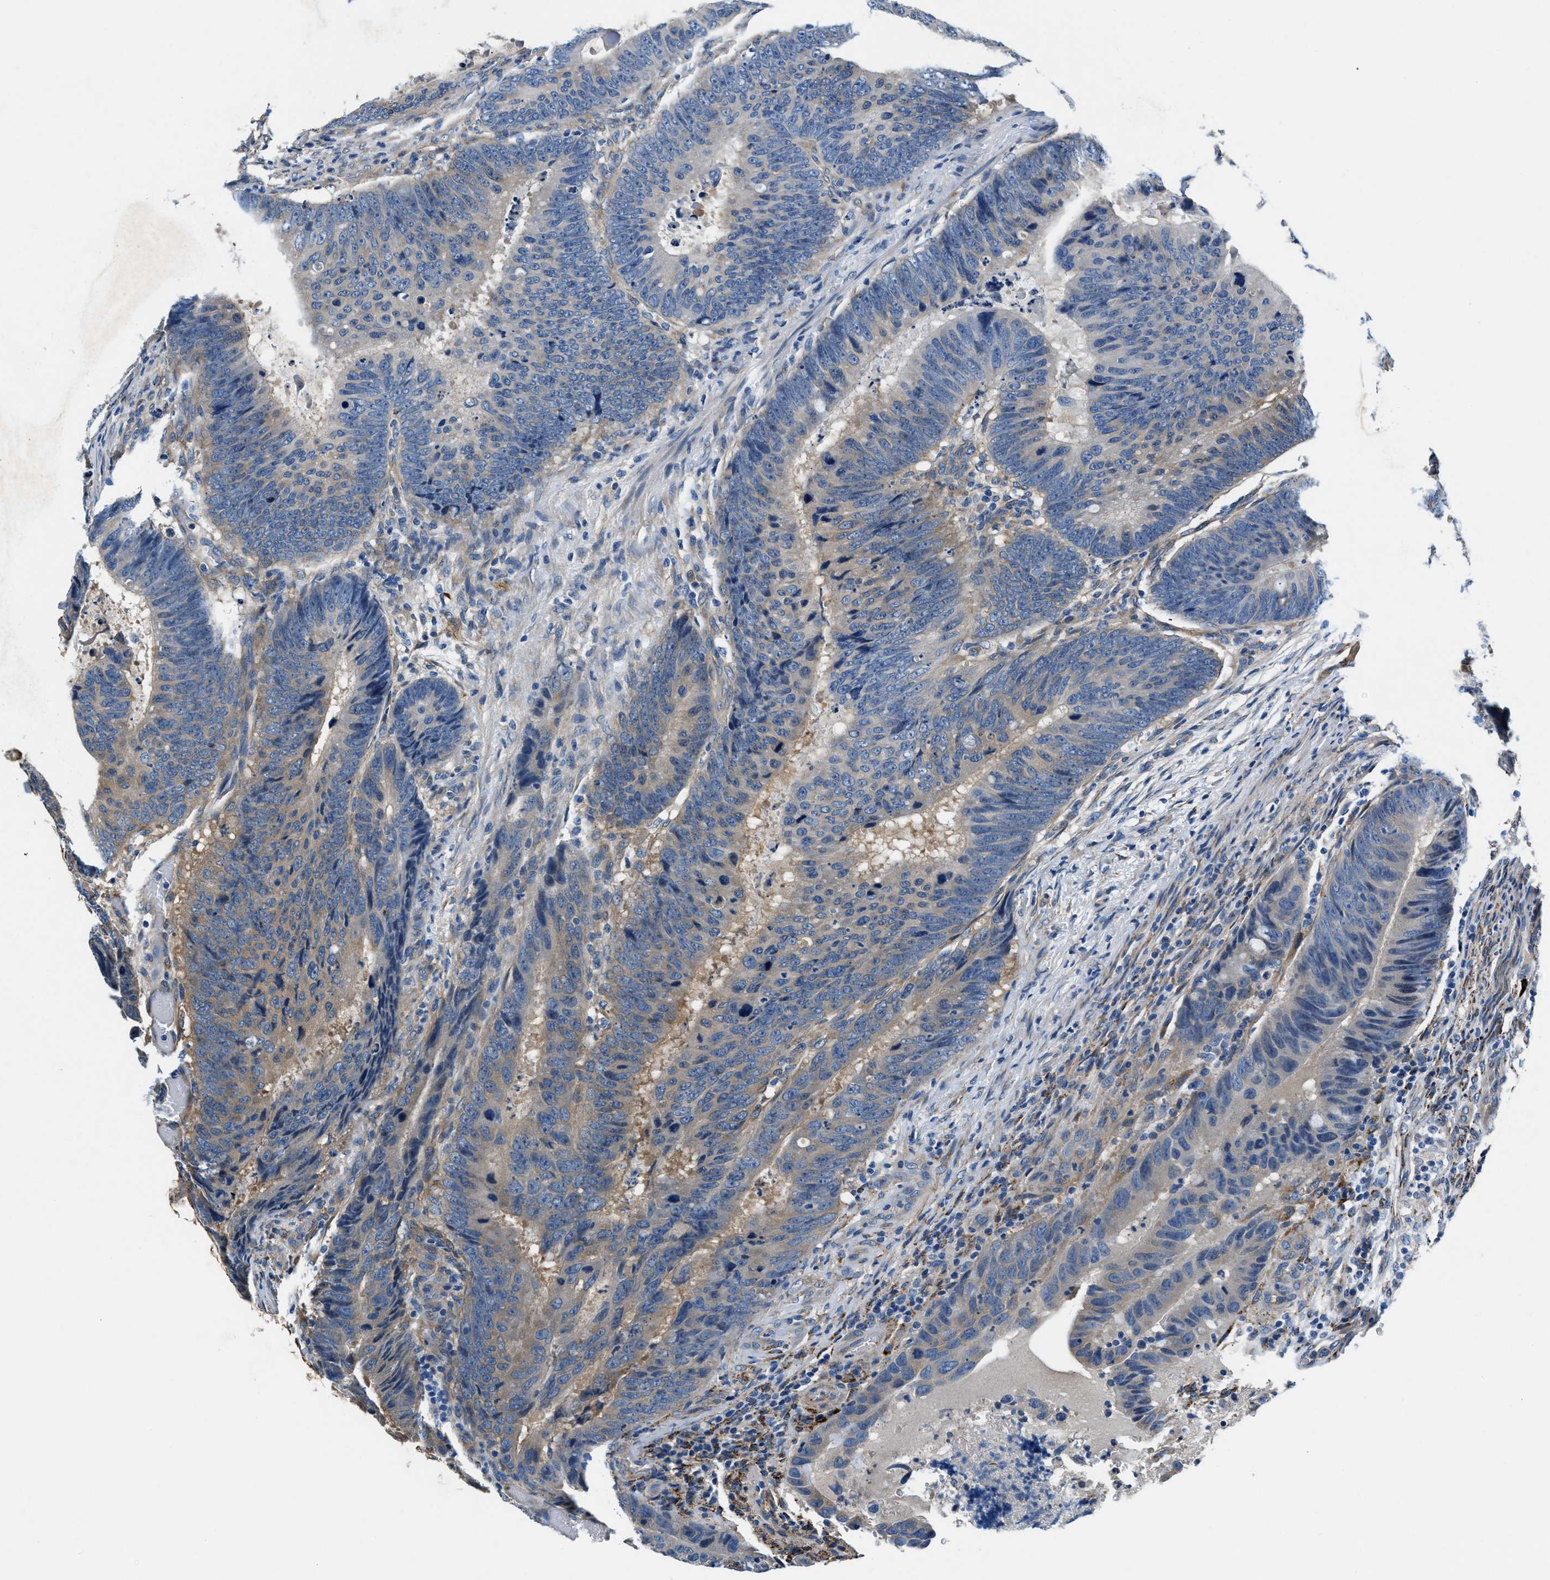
{"staining": {"intensity": "weak", "quantity": "25%-75%", "location": "cytoplasmic/membranous"}, "tissue": "colorectal cancer", "cell_type": "Tumor cells", "image_type": "cancer", "snomed": [{"axis": "morphology", "description": "Adenocarcinoma, NOS"}, {"axis": "topography", "description": "Colon"}], "caption": "IHC (DAB) staining of colorectal adenocarcinoma demonstrates weak cytoplasmic/membranous protein expression in approximately 25%-75% of tumor cells.", "gene": "PRTFDC1", "patient": {"sex": "male", "age": 56}}